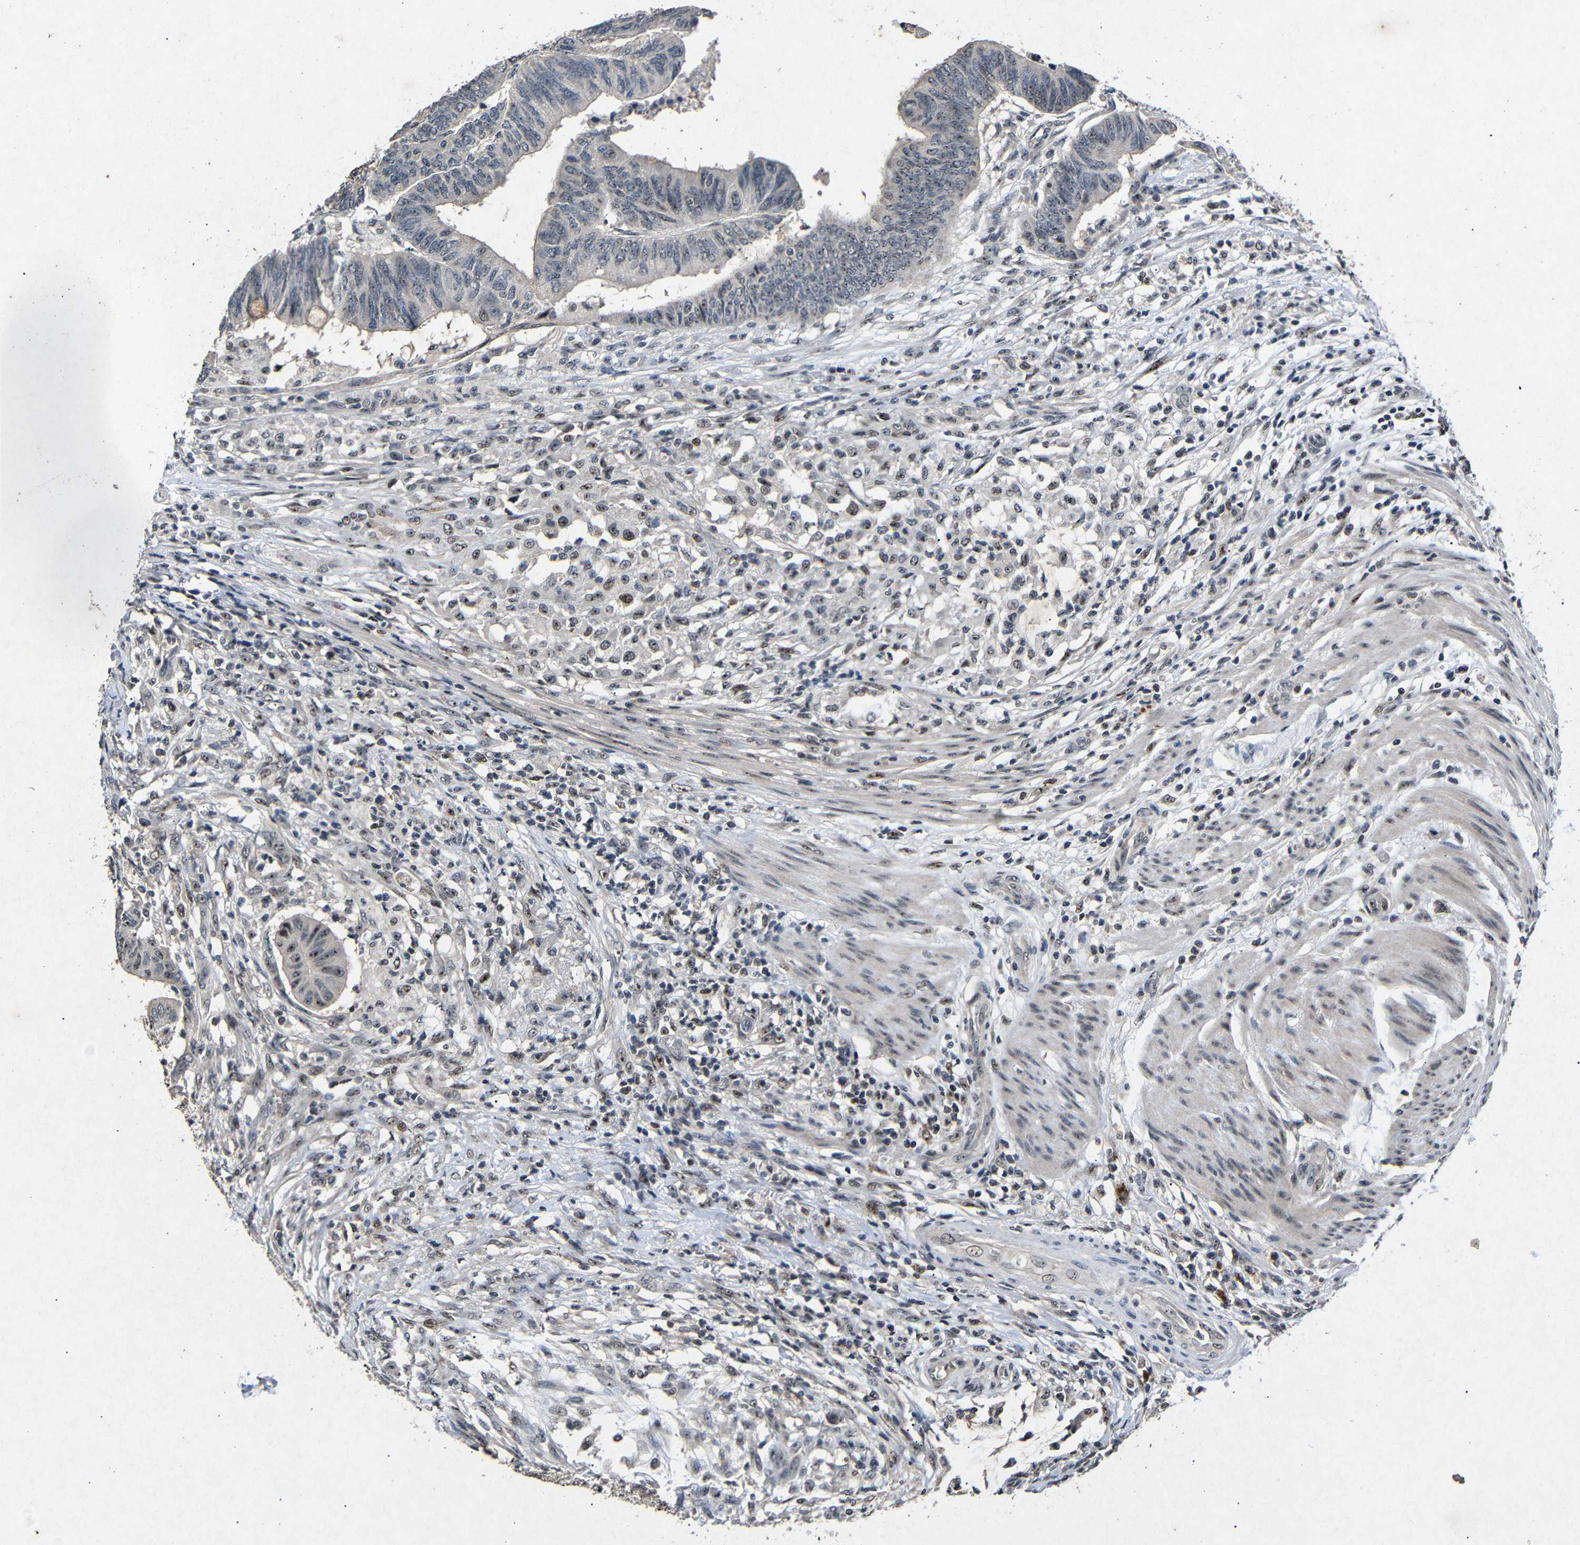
{"staining": {"intensity": "weak", "quantity": "<25%", "location": "cytoplasmic/membranous,nuclear"}, "tissue": "colorectal cancer", "cell_type": "Tumor cells", "image_type": "cancer", "snomed": [{"axis": "morphology", "description": "Normal tissue, NOS"}, {"axis": "morphology", "description": "Adenocarcinoma, NOS"}, {"axis": "topography", "description": "Rectum"}, {"axis": "topography", "description": "Peripheral nerve tissue"}], "caption": "Immunohistochemical staining of human colorectal cancer demonstrates no significant positivity in tumor cells.", "gene": "PARN", "patient": {"sex": "male", "age": 92}}